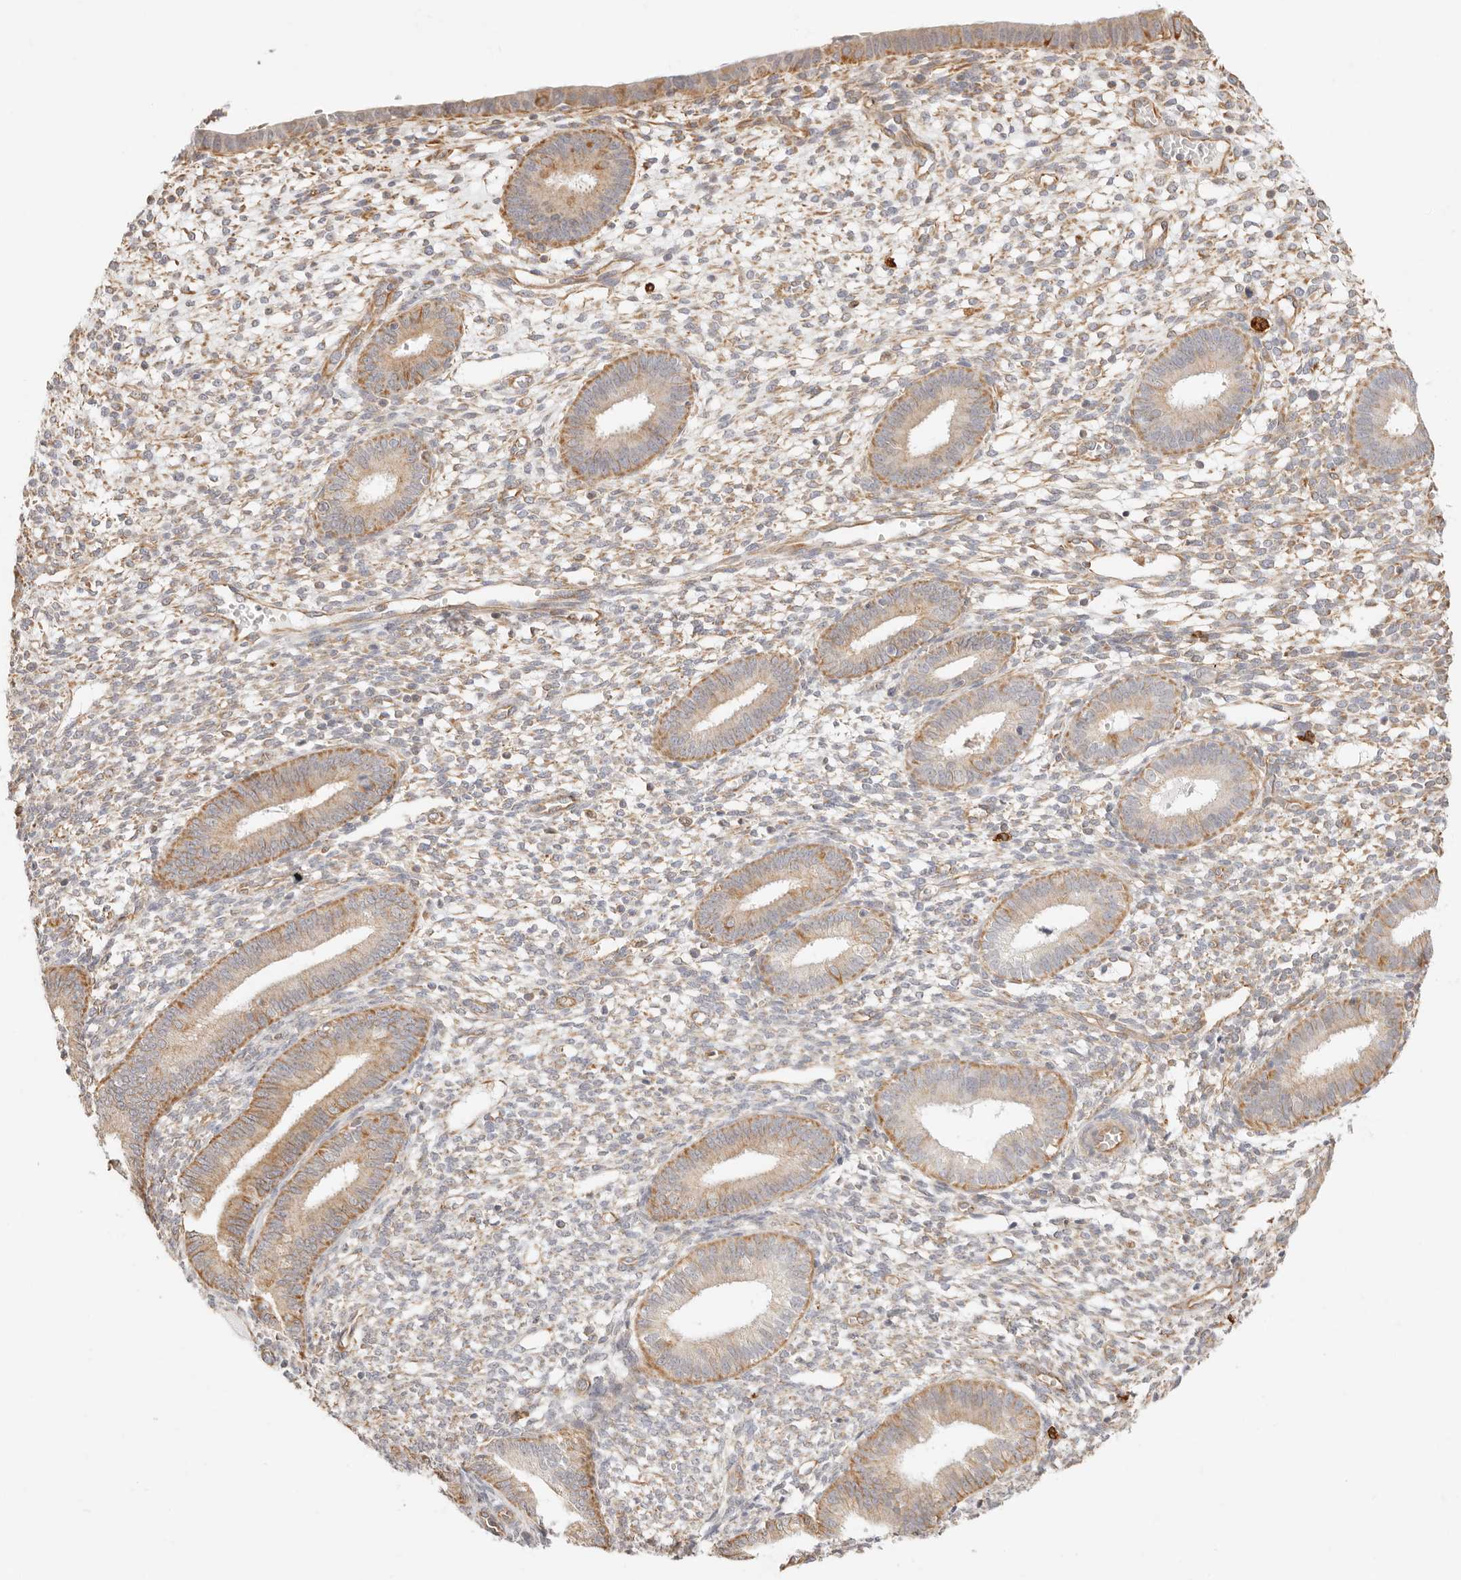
{"staining": {"intensity": "weak", "quantity": "25%-75%", "location": "cytoplasmic/membranous"}, "tissue": "endometrium", "cell_type": "Cells in endometrial stroma", "image_type": "normal", "snomed": [{"axis": "morphology", "description": "Normal tissue, NOS"}, {"axis": "topography", "description": "Endometrium"}], "caption": "Protein expression by IHC shows weak cytoplasmic/membranous staining in approximately 25%-75% of cells in endometrial stroma in normal endometrium.", "gene": "ZC3H11A", "patient": {"sex": "female", "age": 46}}